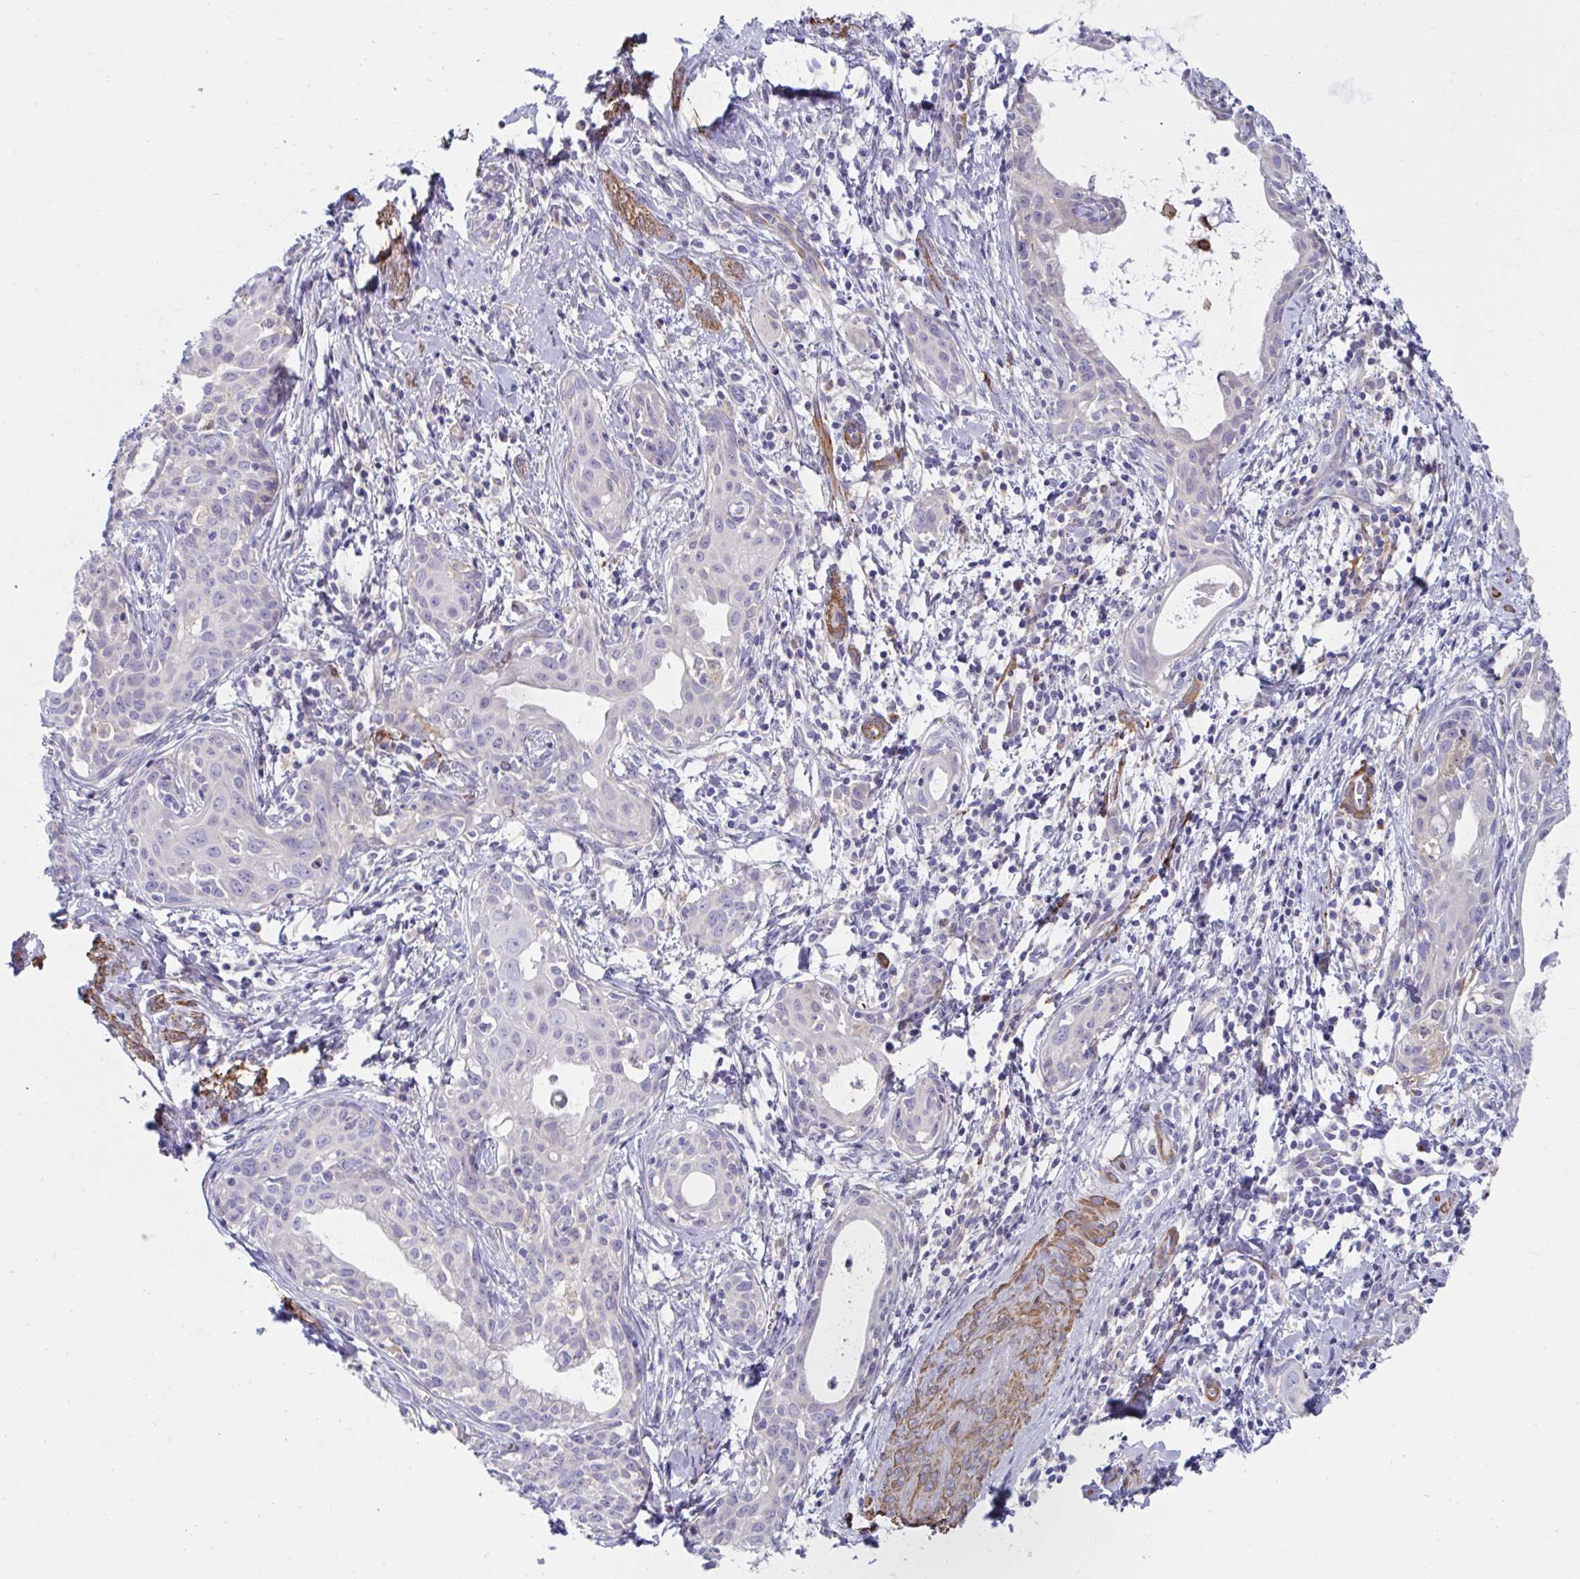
{"staining": {"intensity": "negative", "quantity": "none", "location": "none"}, "tissue": "cervical cancer", "cell_type": "Tumor cells", "image_type": "cancer", "snomed": [{"axis": "morphology", "description": "Squamous cell carcinoma, NOS"}, {"axis": "topography", "description": "Cervix"}], "caption": "A high-resolution photomicrograph shows immunohistochemistry staining of cervical cancer (squamous cell carcinoma), which displays no significant staining in tumor cells.", "gene": "FBXL13", "patient": {"sex": "female", "age": 52}}